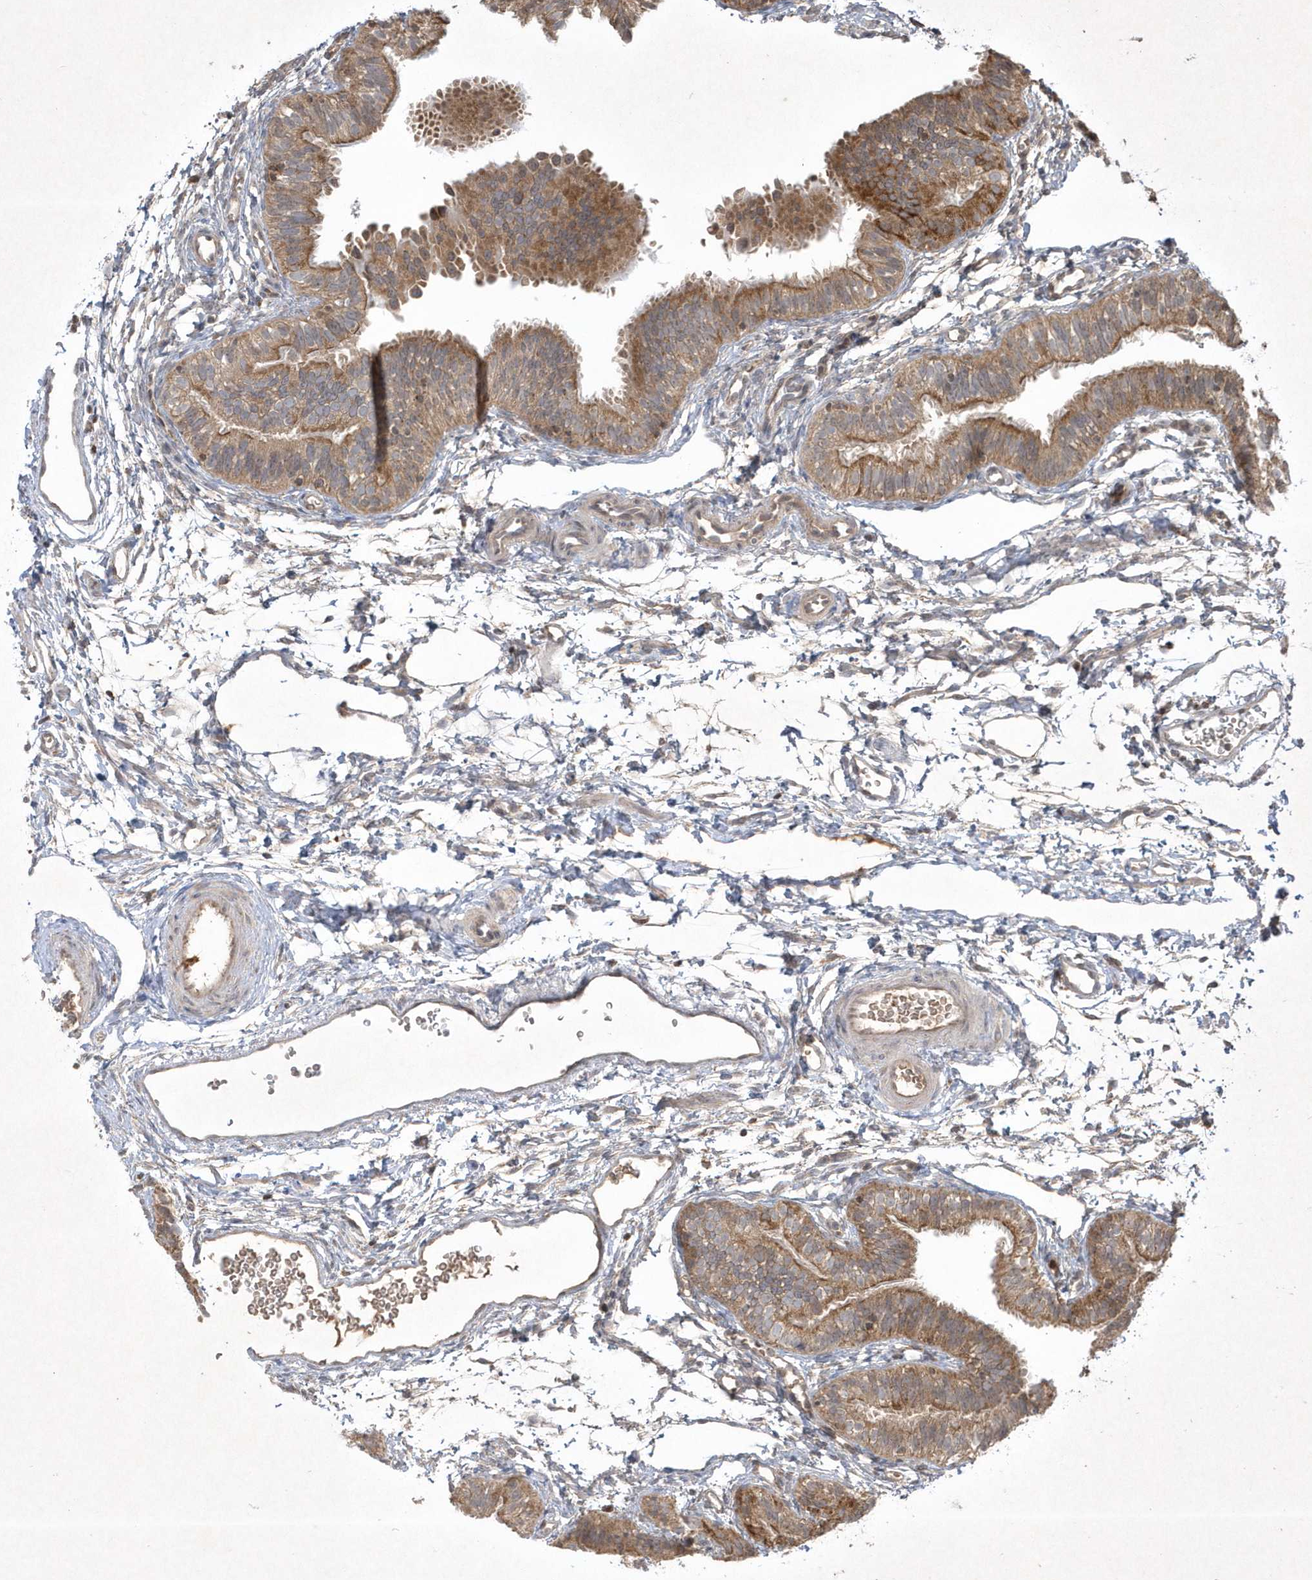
{"staining": {"intensity": "moderate", "quantity": ">75%", "location": "cytoplasmic/membranous"}, "tissue": "fallopian tube", "cell_type": "Glandular cells", "image_type": "normal", "snomed": [{"axis": "morphology", "description": "Normal tissue, NOS"}, {"axis": "topography", "description": "Fallopian tube"}], "caption": "Fallopian tube was stained to show a protein in brown. There is medium levels of moderate cytoplasmic/membranous positivity in about >75% of glandular cells. The staining was performed using DAB to visualize the protein expression in brown, while the nuclei were stained in blue with hematoxylin (Magnification: 20x).", "gene": "PLTP", "patient": {"sex": "female", "age": 35}}